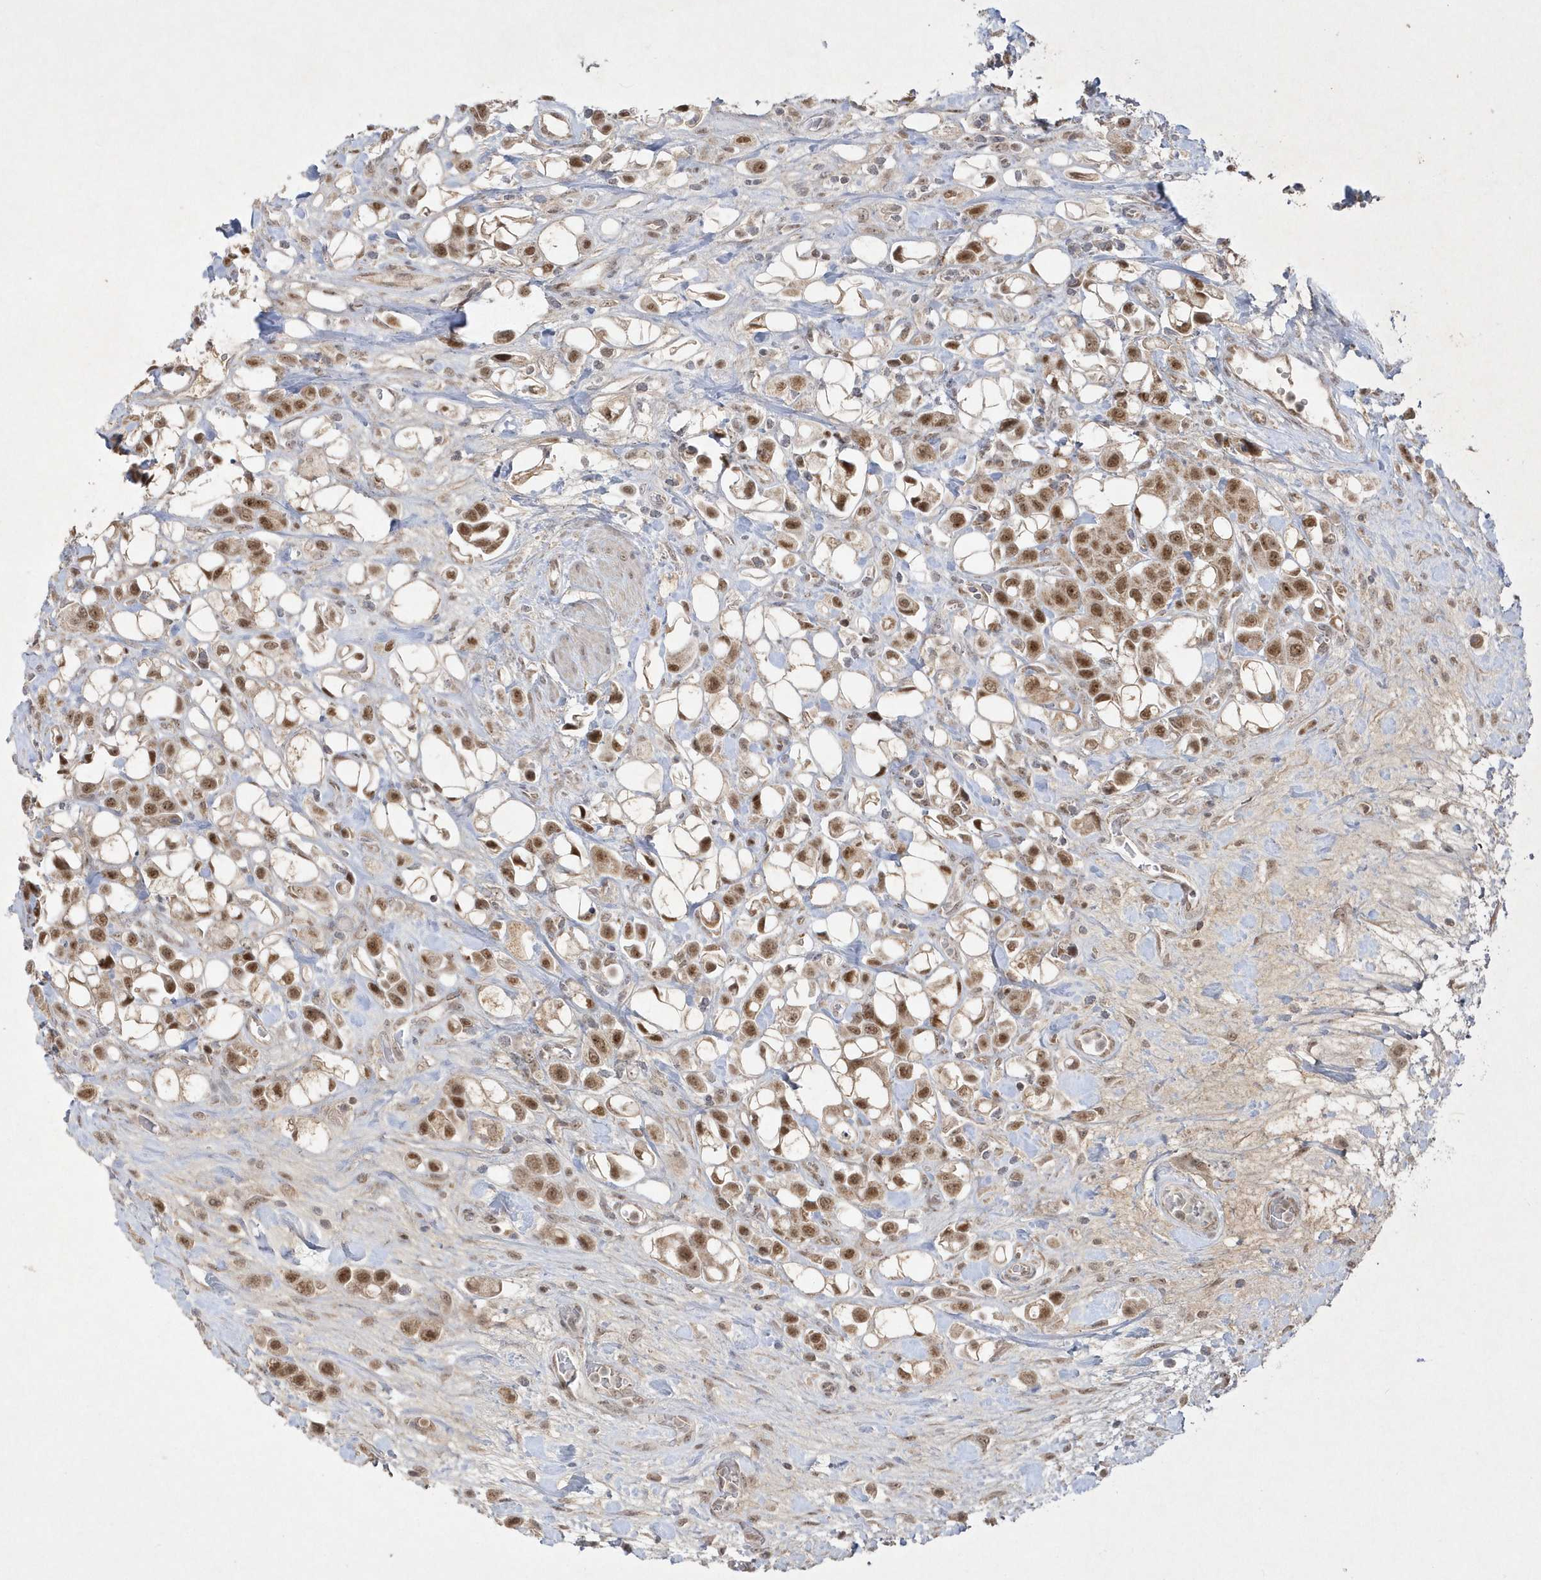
{"staining": {"intensity": "moderate", "quantity": ">75%", "location": "nuclear"}, "tissue": "urothelial cancer", "cell_type": "Tumor cells", "image_type": "cancer", "snomed": [{"axis": "morphology", "description": "Urothelial carcinoma, High grade"}, {"axis": "topography", "description": "Urinary bladder"}], "caption": "This is an image of immunohistochemistry staining of urothelial carcinoma (high-grade), which shows moderate positivity in the nuclear of tumor cells.", "gene": "CPSF3", "patient": {"sex": "male", "age": 50}}